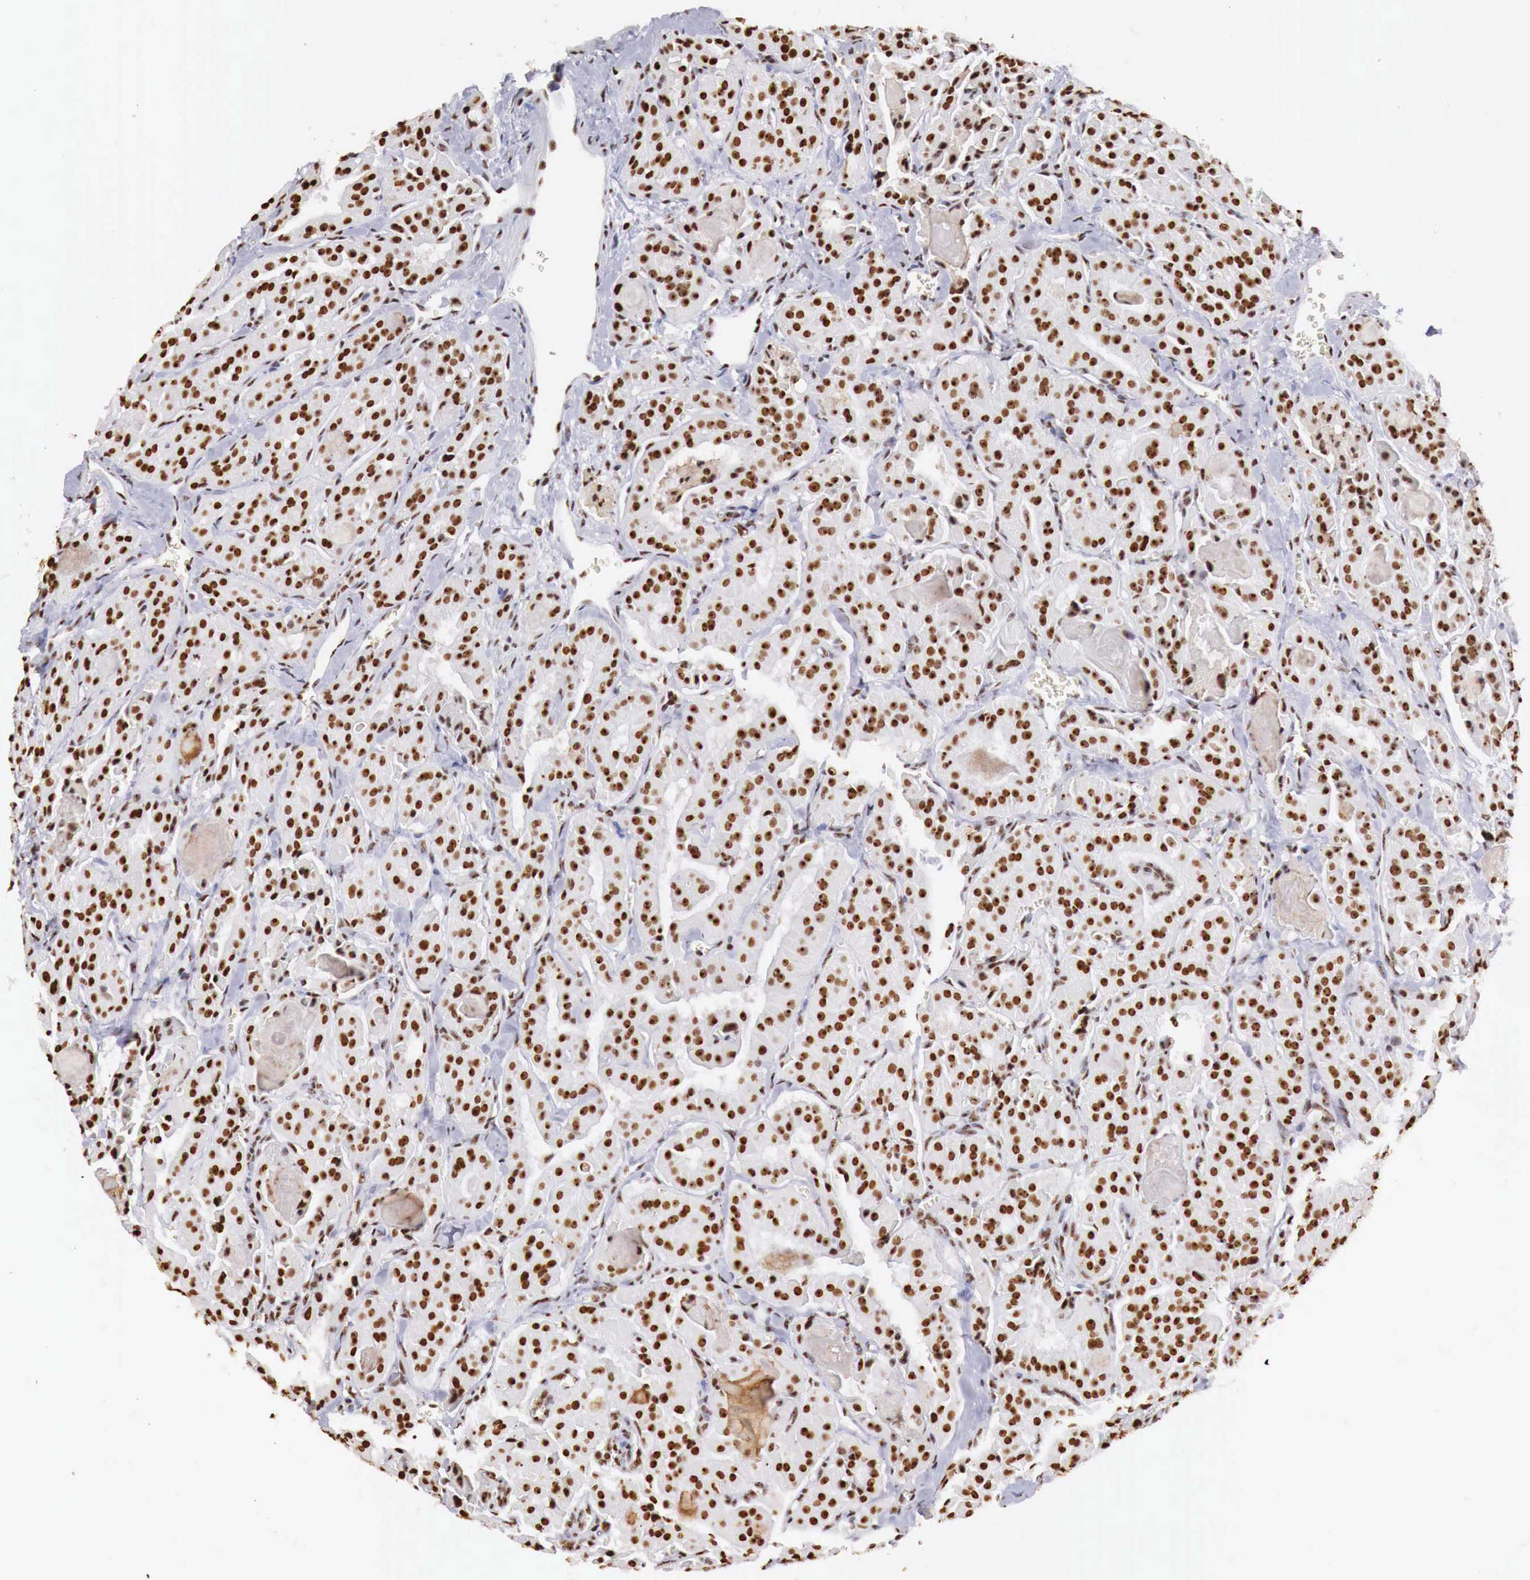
{"staining": {"intensity": "strong", "quantity": ">75%", "location": "nuclear"}, "tissue": "thyroid cancer", "cell_type": "Tumor cells", "image_type": "cancer", "snomed": [{"axis": "morphology", "description": "Carcinoma, NOS"}, {"axis": "topography", "description": "Thyroid gland"}], "caption": "A brown stain labels strong nuclear positivity of a protein in thyroid cancer tumor cells.", "gene": "DKC1", "patient": {"sex": "male", "age": 76}}